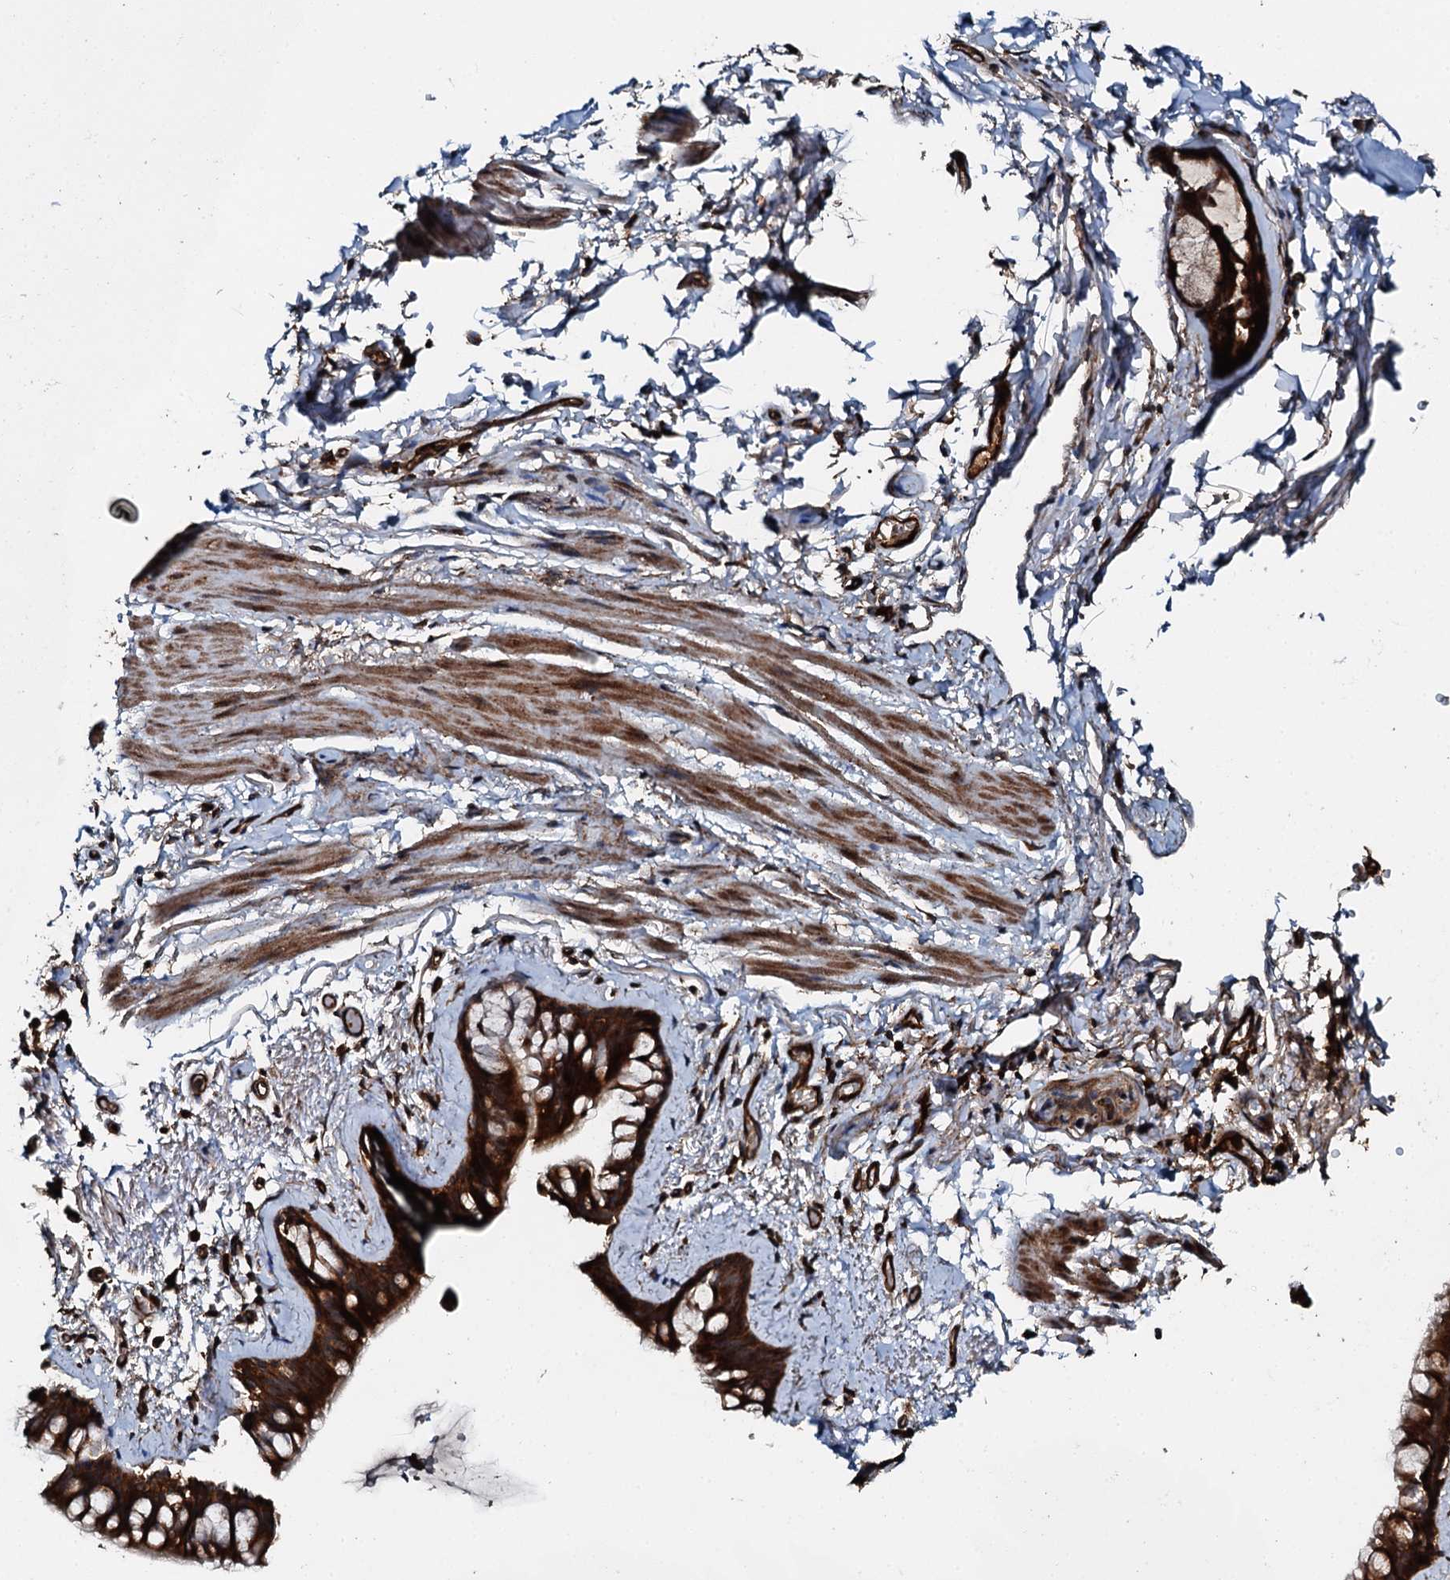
{"staining": {"intensity": "strong", "quantity": ">75%", "location": "cytoplasmic/membranous"}, "tissue": "bronchus", "cell_type": "Respiratory epithelial cells", "image_type": "normal", "snomed": [{"axis": "morphology", "description": "Normal tissue, NOS"}, {"axis": "topography", "description": "Cartilage tissue"}], "caption": "The photomicrograph displays immunohistochemical staining of benign bronchus. There is strong cytoplasmic/membranous positivity is present in approximately >75% of respiratory epithelial cells.", "gene": "FLYWCH1", "patient": {"sex": "male", "age": 63}}